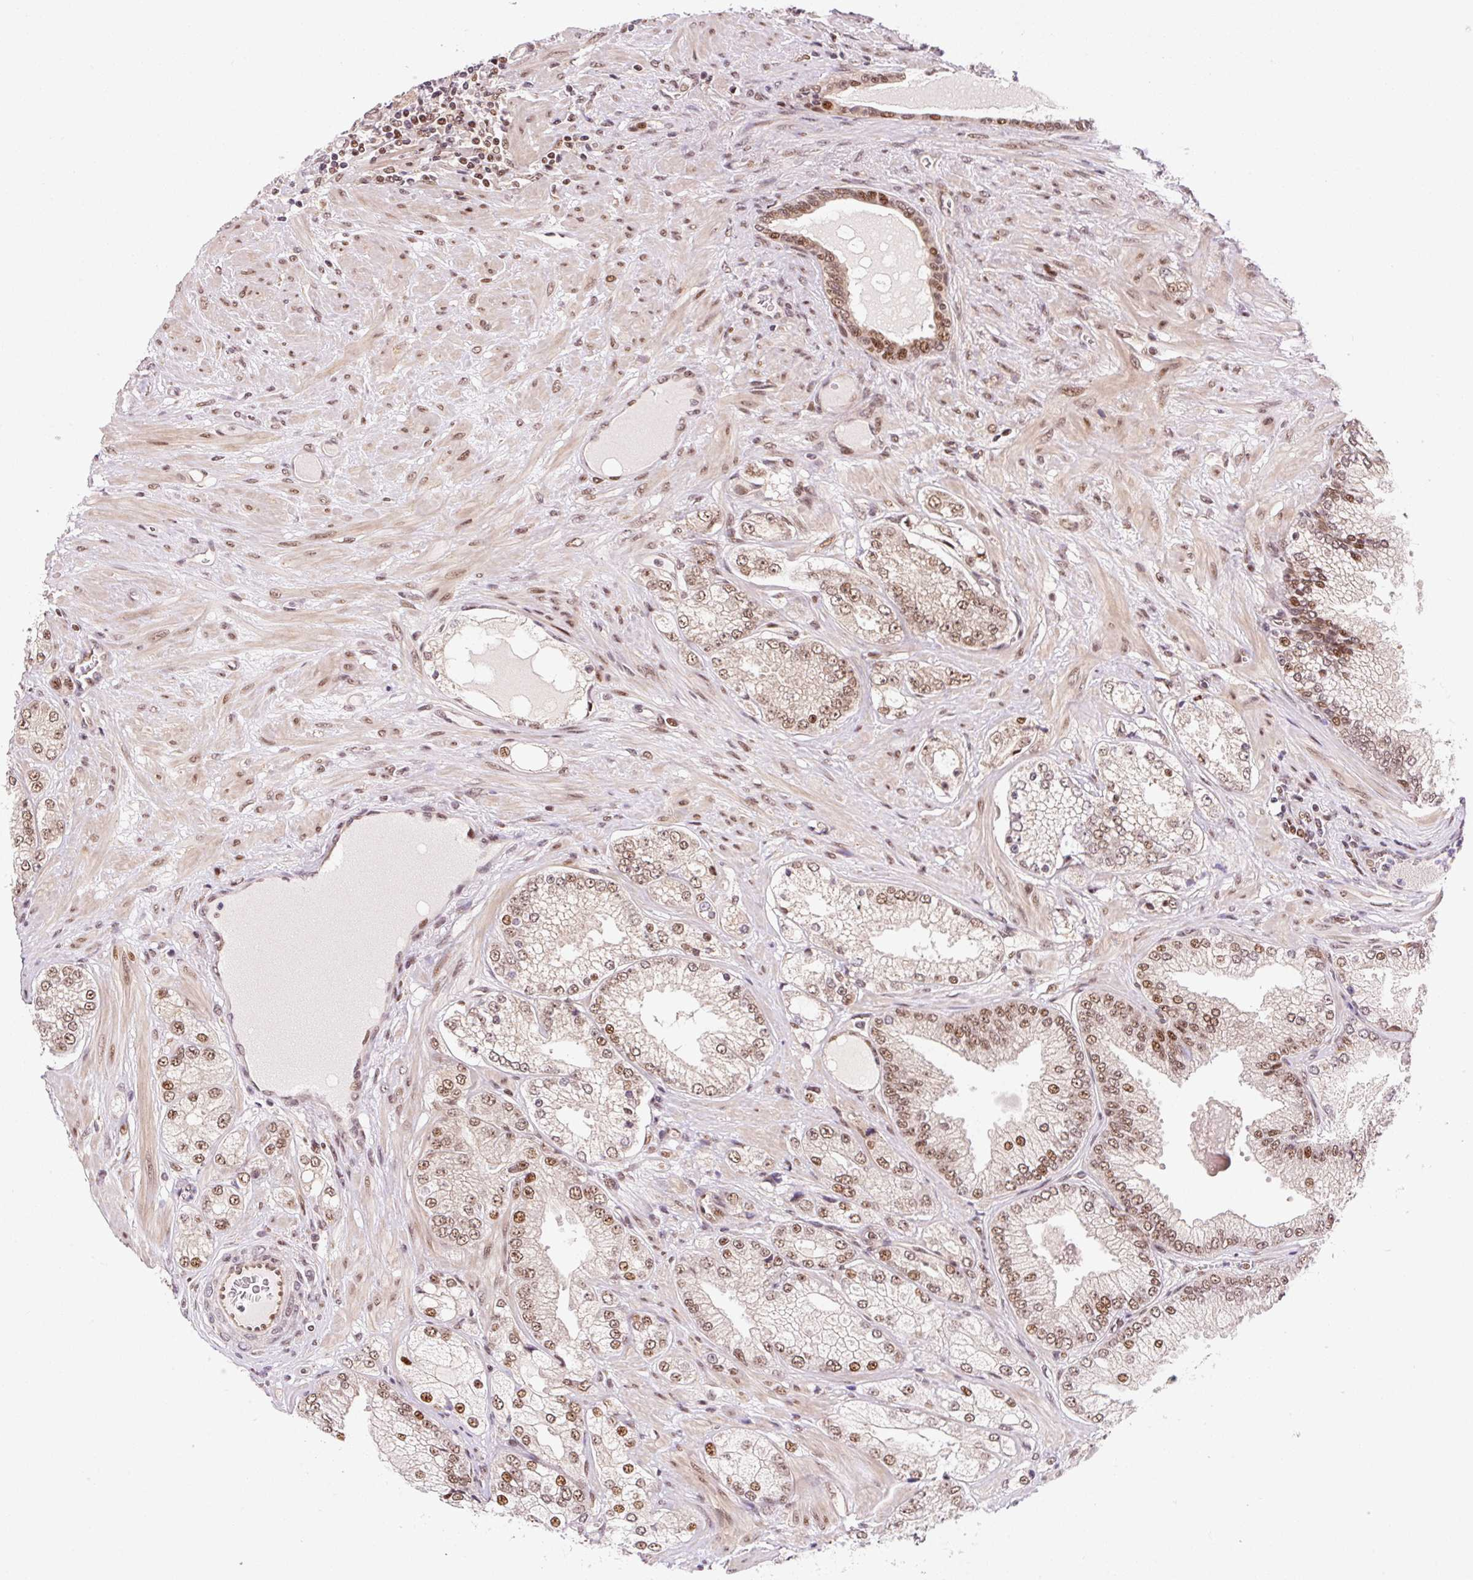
{"staining": {"intensity": "moderate", "quantity": ">75%", "location": "nuclear"}, "tissue": "prostate cancer", "cell_type": "Tumor cells", "image_type": "cancer", "snomed": [{"axis": "morphology", "description": "Normal tissue, NOS"}, {"axis": "morphology", "description": "Adenocarcinoma, High grade"}, {"axis": "topography", "description": "Prostate"}, {"axis": "topography", "description": "Peripheral nerve tissue"}], "caption": "Prostate adenocarcinoma (high-grade) stained with immunohistochemistry (IHC) exhibits moderate nuclear positivity in about >75% of tumor cells. Nuclei are stained in blue.", "gene": "INTS8", "patient": {"sex": "male", "age": 68}}